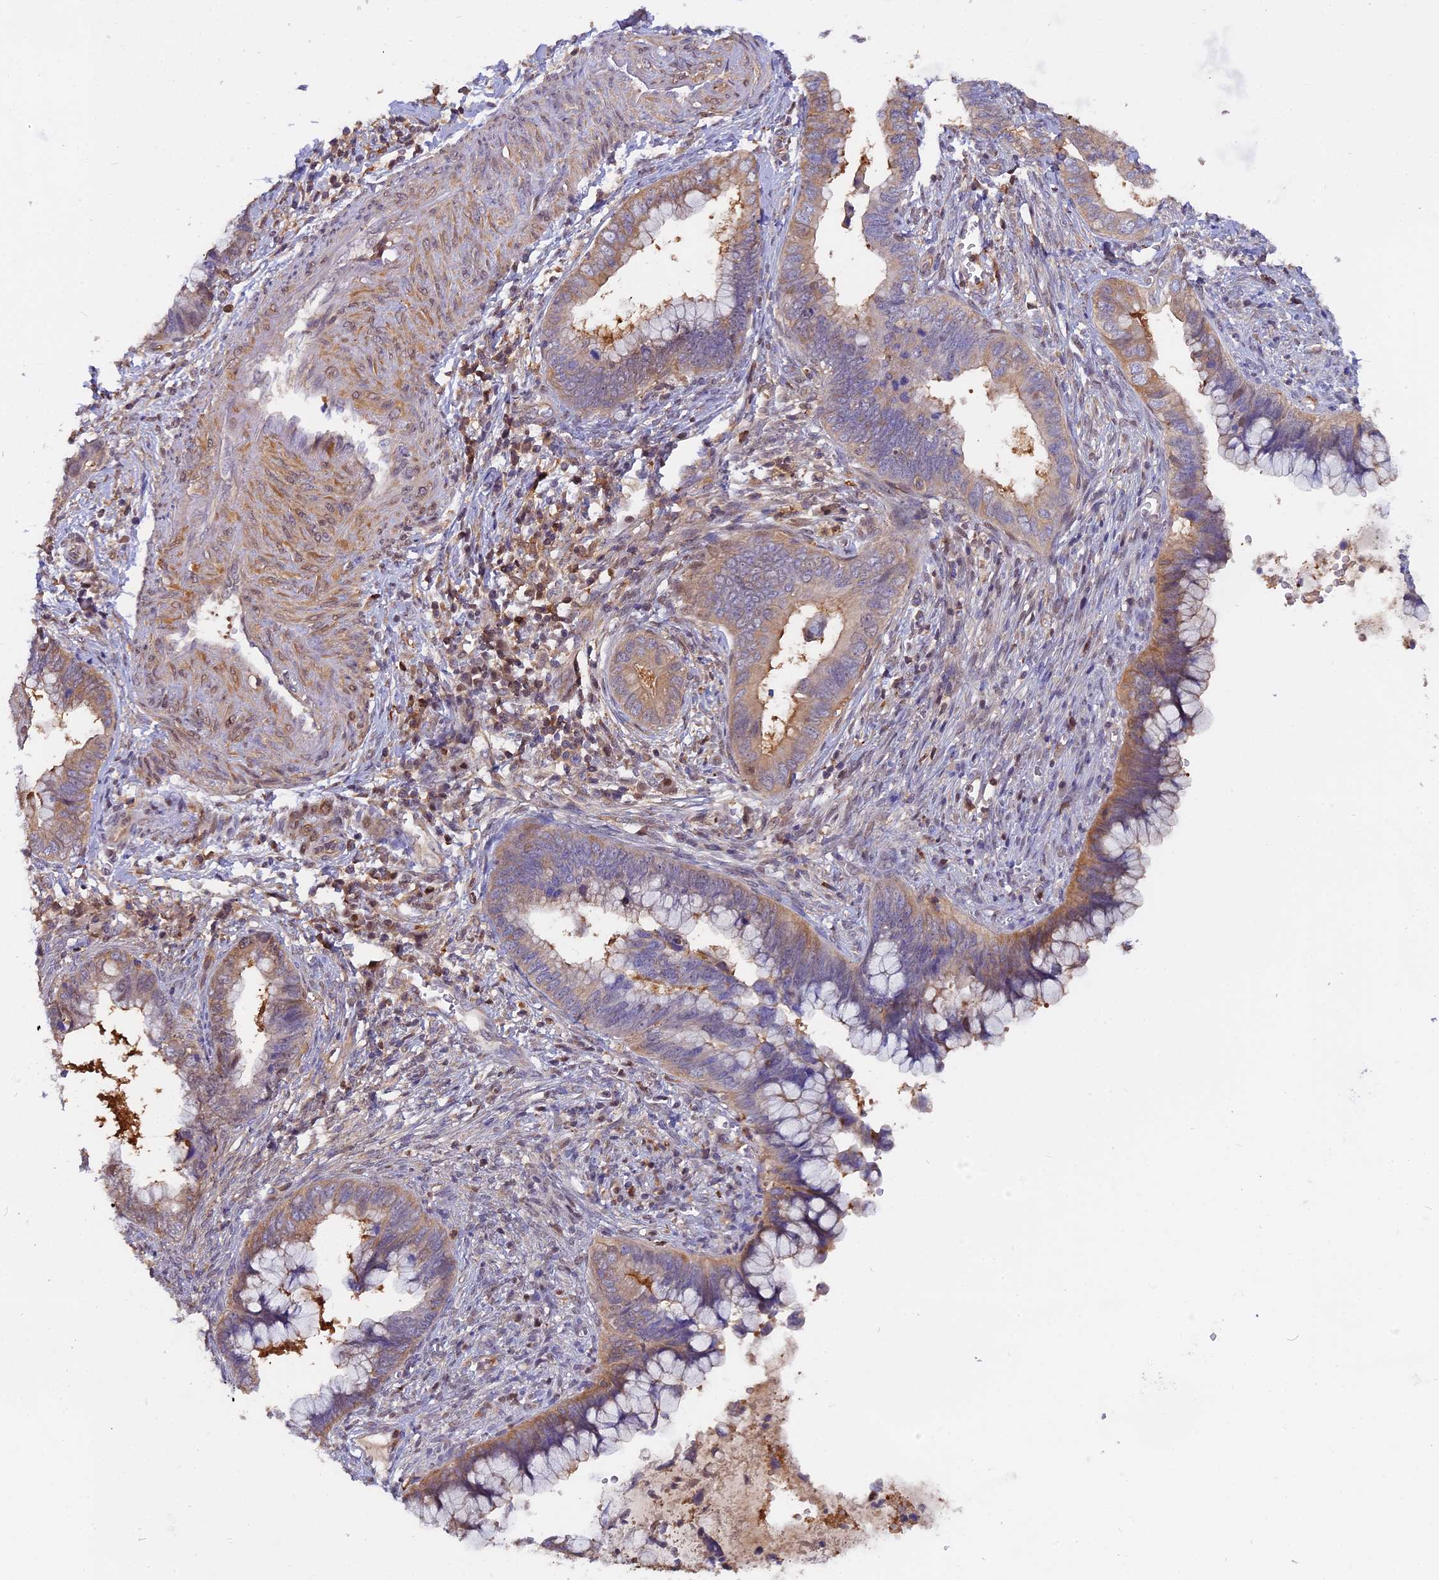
{"staining": {"intensity": "weak", "quantity": "25%-75%", "location": "cytoplasmic/membranous"}, "tissue": "cervical cancer", "cell_type": "Tumor cells", "image_type": "cancer", "snomed": [{"axis": "morphology", "description": "Adenocarcinoma, NOS"}, {"axis": "topography", "description": "Cervix"}], "caption": "Immunohistochemistry image of neoplastic tissue: human cervical cancer stained using IHC reveals low levels of weak protein expression localized specifically in the cytoplasmic/membranous of tumor cells, appearing as a cytoplasmic/membranous brown color.", "gene": "FAM118B", "patient": {"sex": "female", "age": 44}}